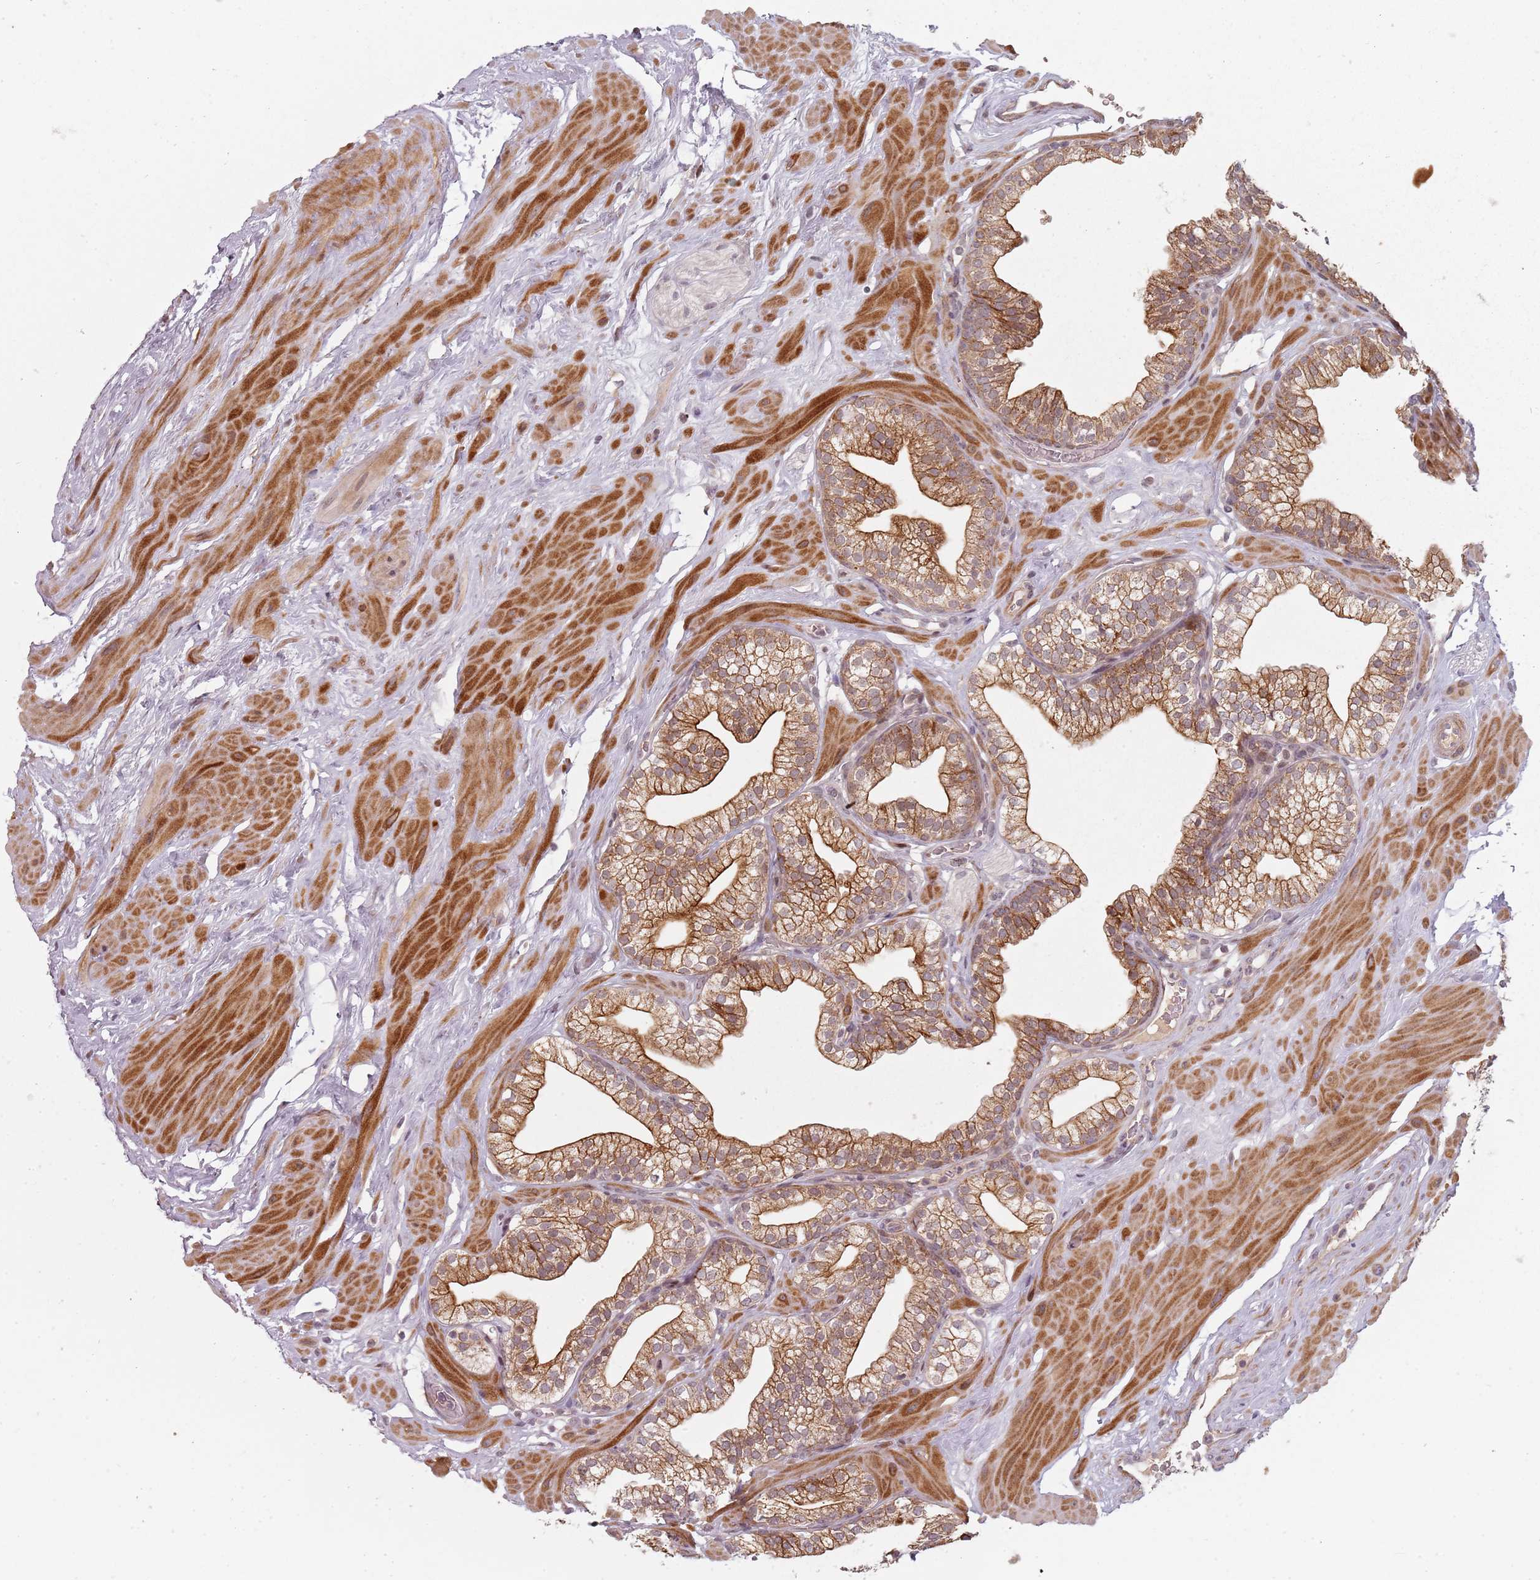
{"staining": {"intensity": "strong", "quantity": "25%-75%", "location": "cytoplasmic/membranous"}, "tissue": "prostate", "cell_type": "Glandular cells", "image_type": "normal", "snomed": [{"axis": "morphology", "description": "Normal tissue, NOS"}, {"axis": "morphology", "description": "Urothelial carcinoma, Low grade"}, {"axis": "topography", "description": "Urinary bladder"}, {"axis": "topography", "description": "Prostate"}], "caption": "Immunohistochemical staining of normal human prostate shows high levels of strong cytoplasmic/membranous expression in approximately 25%-75% of glandular cells.", "gene": "RPS6KA2", "patient": {"sex": "male", "age": 60}}